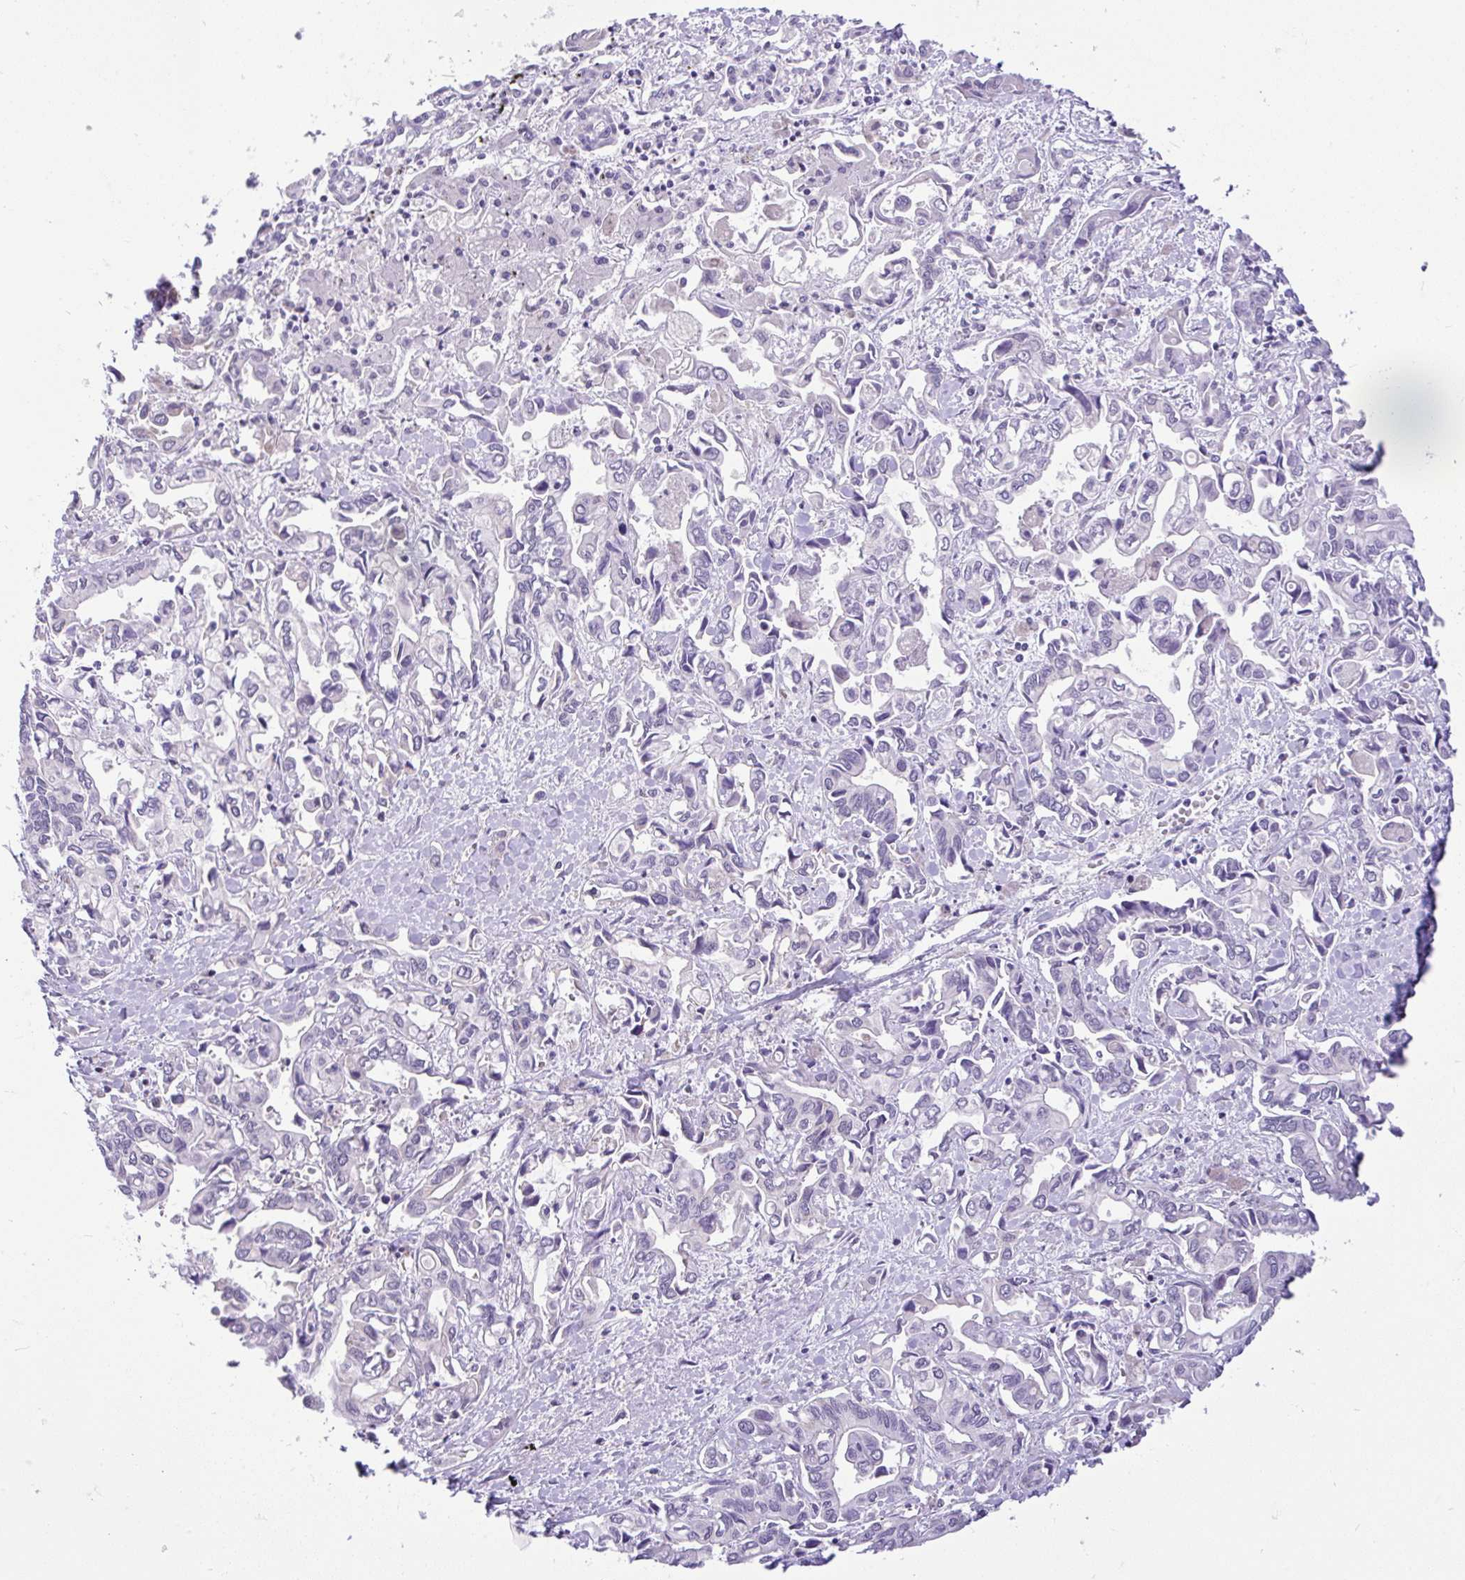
{"staining": {"intensity": "negative", "quantity": "none", "location": "none"}, "tissue": "liver cancer", "cell_type": "Tumor cells", "image_type": "cancer", "snomed": [{"axis": "morphology", "description": "Cholangiocarcinoma"}, {"axis": "topography", "description": "Liver"}], "caption": "This is an immunohistochemistry histopathology image of liver cancer (cholangiocarcinoma). There is no staining in tumor cells.", "gene": "PYCR2", "patient": {"sex": "female", "age": 64}}